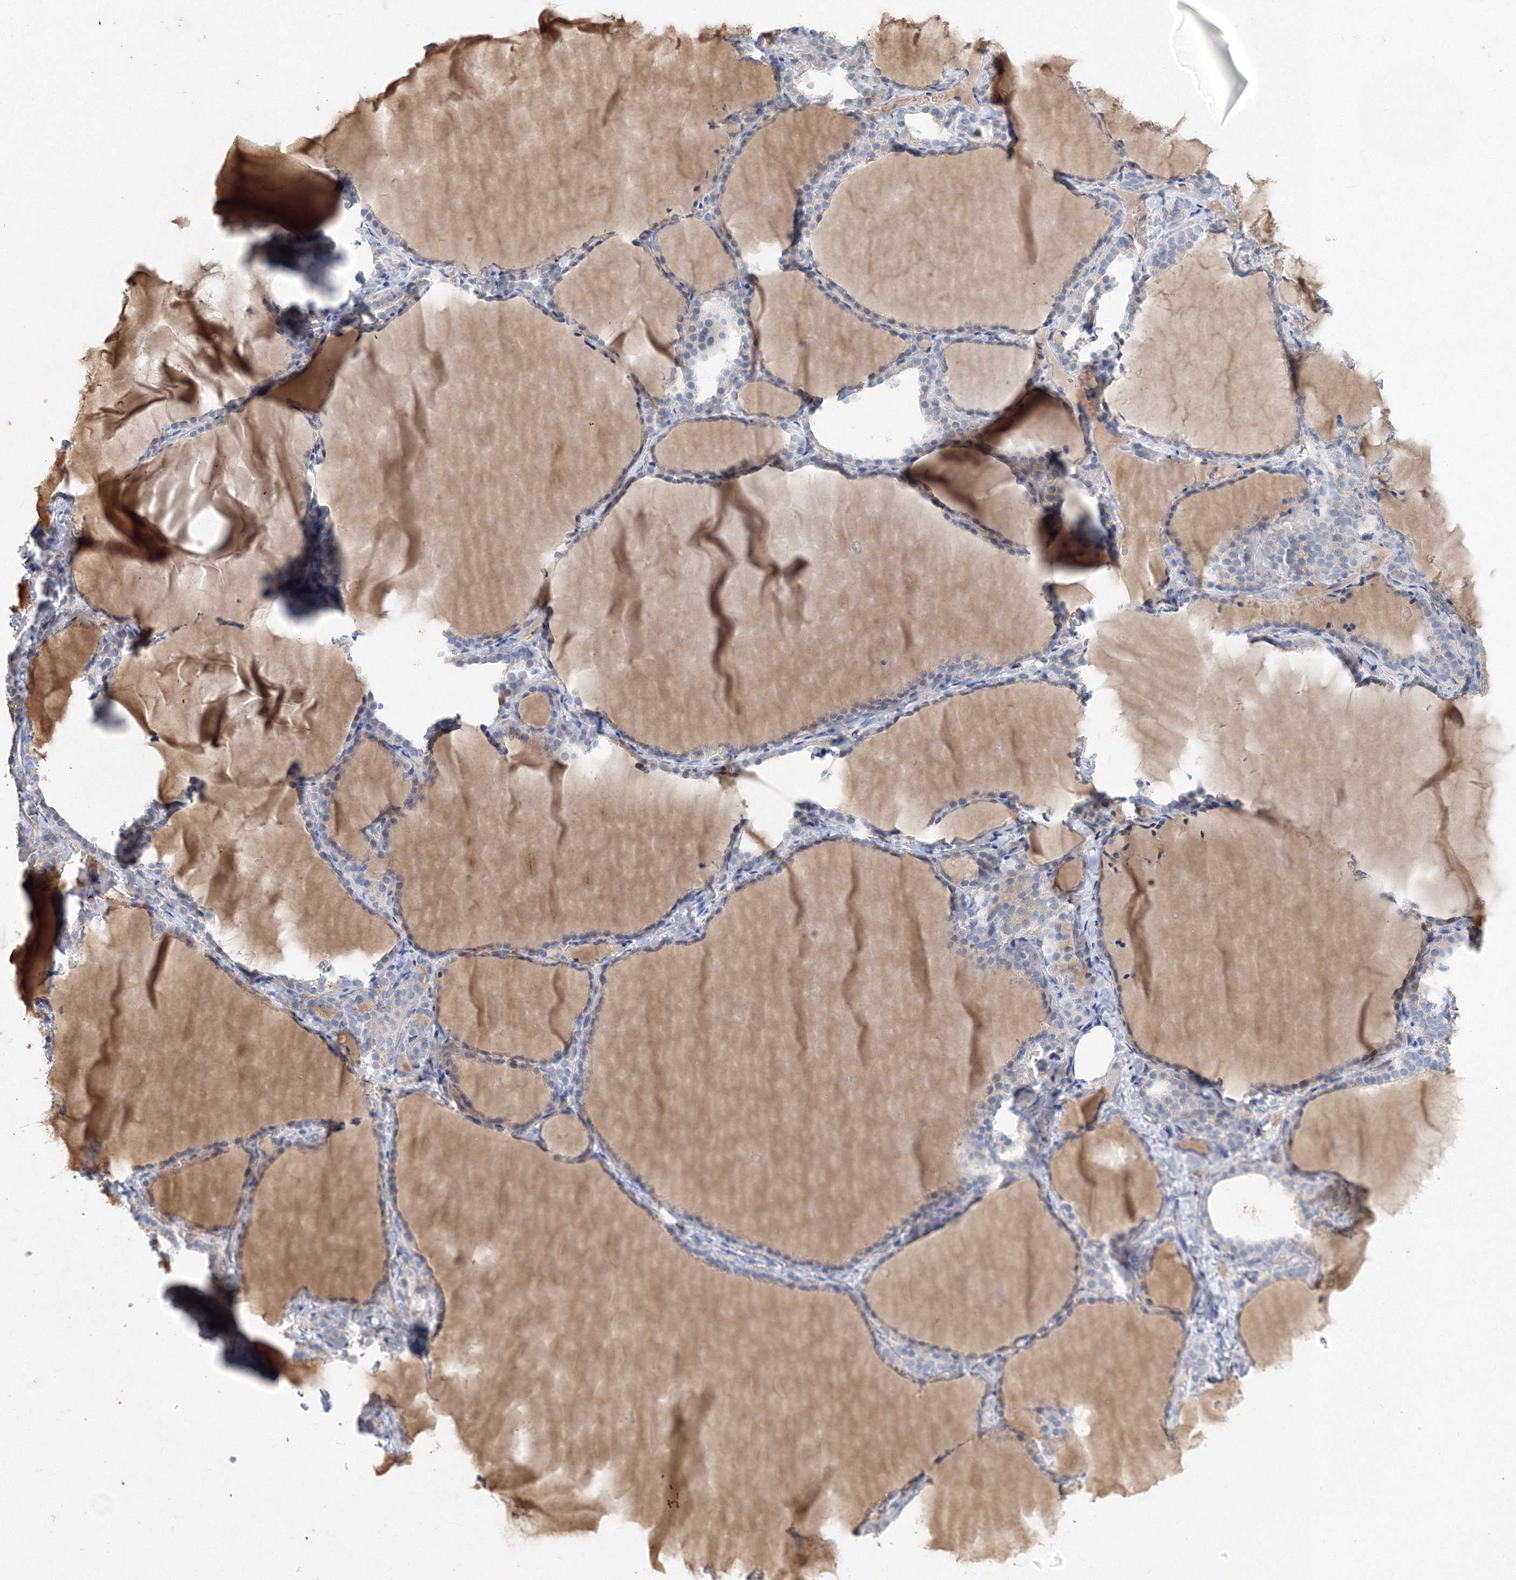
{"staining": {"intensity": "moderate", "quantity": "<25%", "location": "cytoplasmic/membranous"}, "tissue": "thyroid gland", "cell_type": "Glandular cells", "image_type": "normal", "snomed": [{"axis": "morphology", "description": "Normal tissue, NOS"}, {"axis": "topography", "description": "Thyroid gland"}], "caption": "Immunohistochemical staining of unremarkable human thyroid gland shows <25% levels of moderate cytoplasmic/membranous protein staining in about <25% of glandular cells.", "gene": "TANC1", "patient": {"sex": "female", "age": 22}}